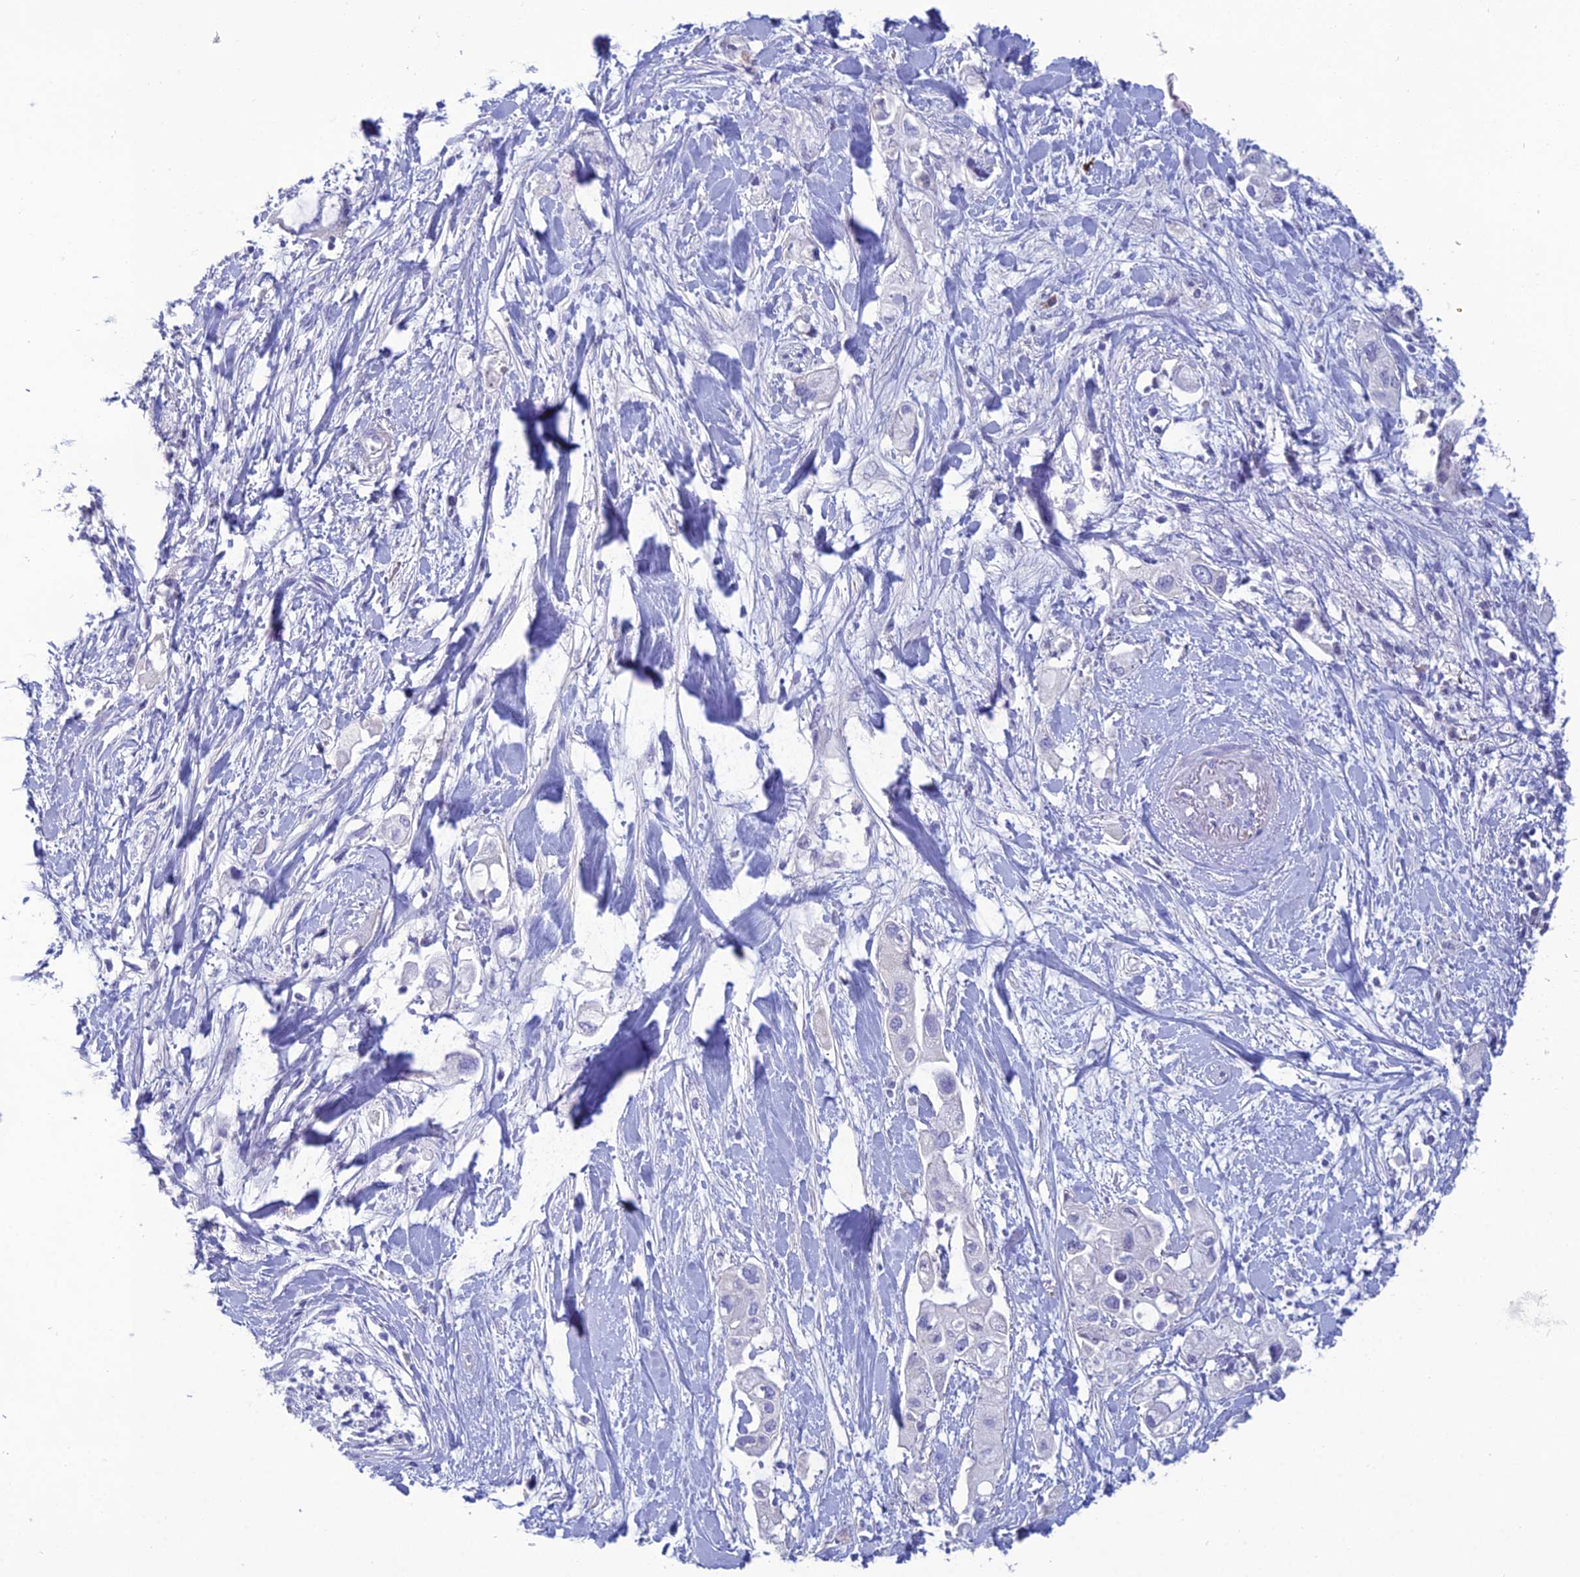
{"staining": {"intensity": "negative", "quantity": "none", "location": "none"}, "tissue": "pancreatic cancer", "cell_type": "Tumor cells", "image_type": "cancer", "snomed": [{"axis": "morphology", "description": "Adenocarcinoma, NOS"}, {"axis": "topography", "description": "Pancreas"}], "caption": "Pancreatic cancer stained for a protein using immunohistochemistry (IHC) demonstrates no positivity tumor cells.", "gene": "OR56B1", "patient": {"sex": "female", "age": 56}}